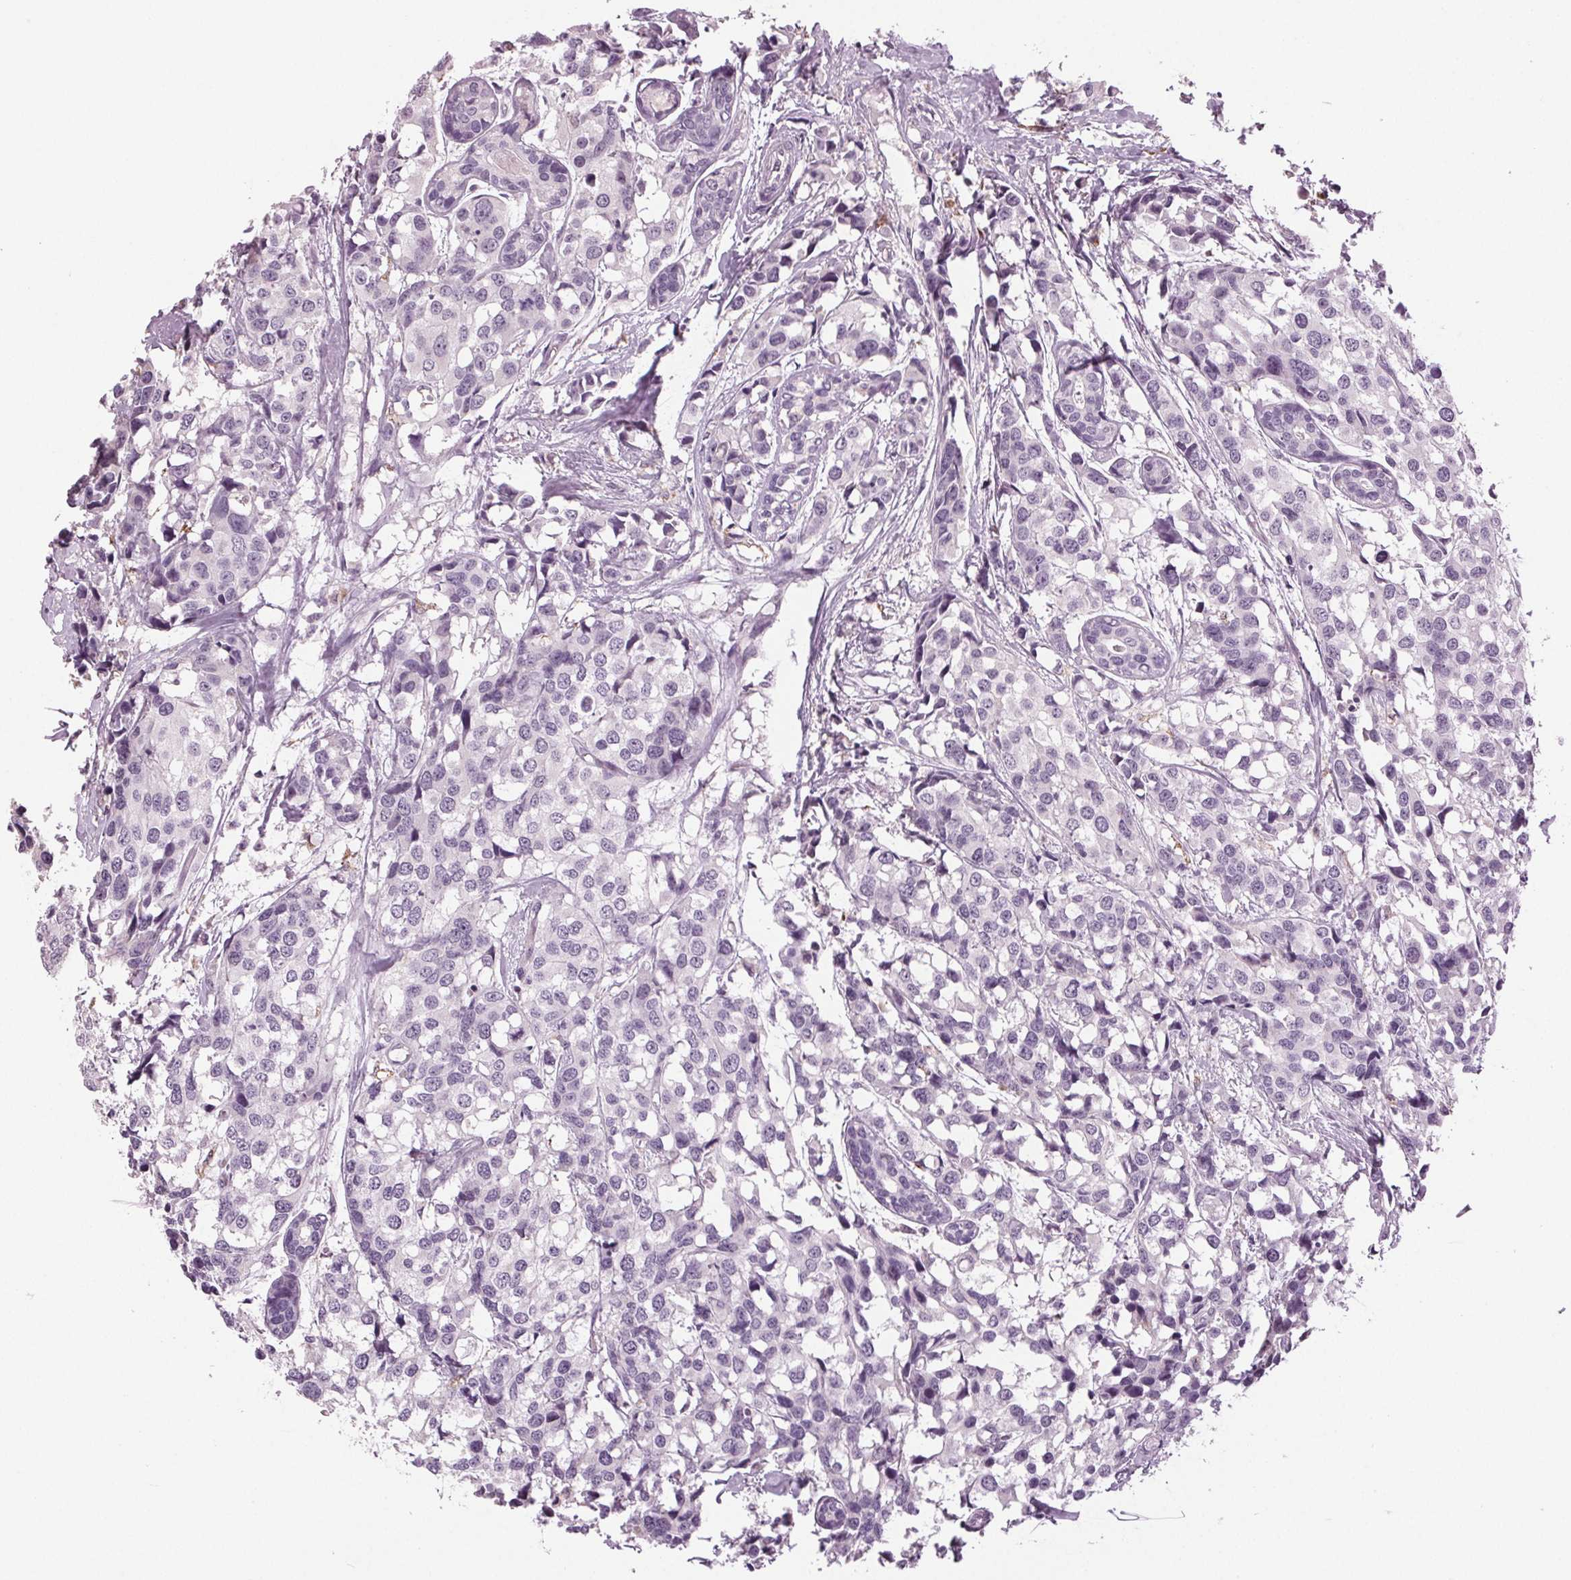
{"staining": {"intensity": "negative", "quantity": "none", "location": "none"}, "tissue": "breast cancer", "cell_type": "Tumor cells", "image_type": "cancer", "snomed": [{"axis": "morphology", "description": "Lobular carcinoma"}, {"axis": "topography", "description": "Breast"}], "caption": "Photomicrograph shows no significant protein expression in tumor cells of lobular carcinoma (breast).", "gene": "DNAH12", "patient": {"sex": "female", "age": 59}}